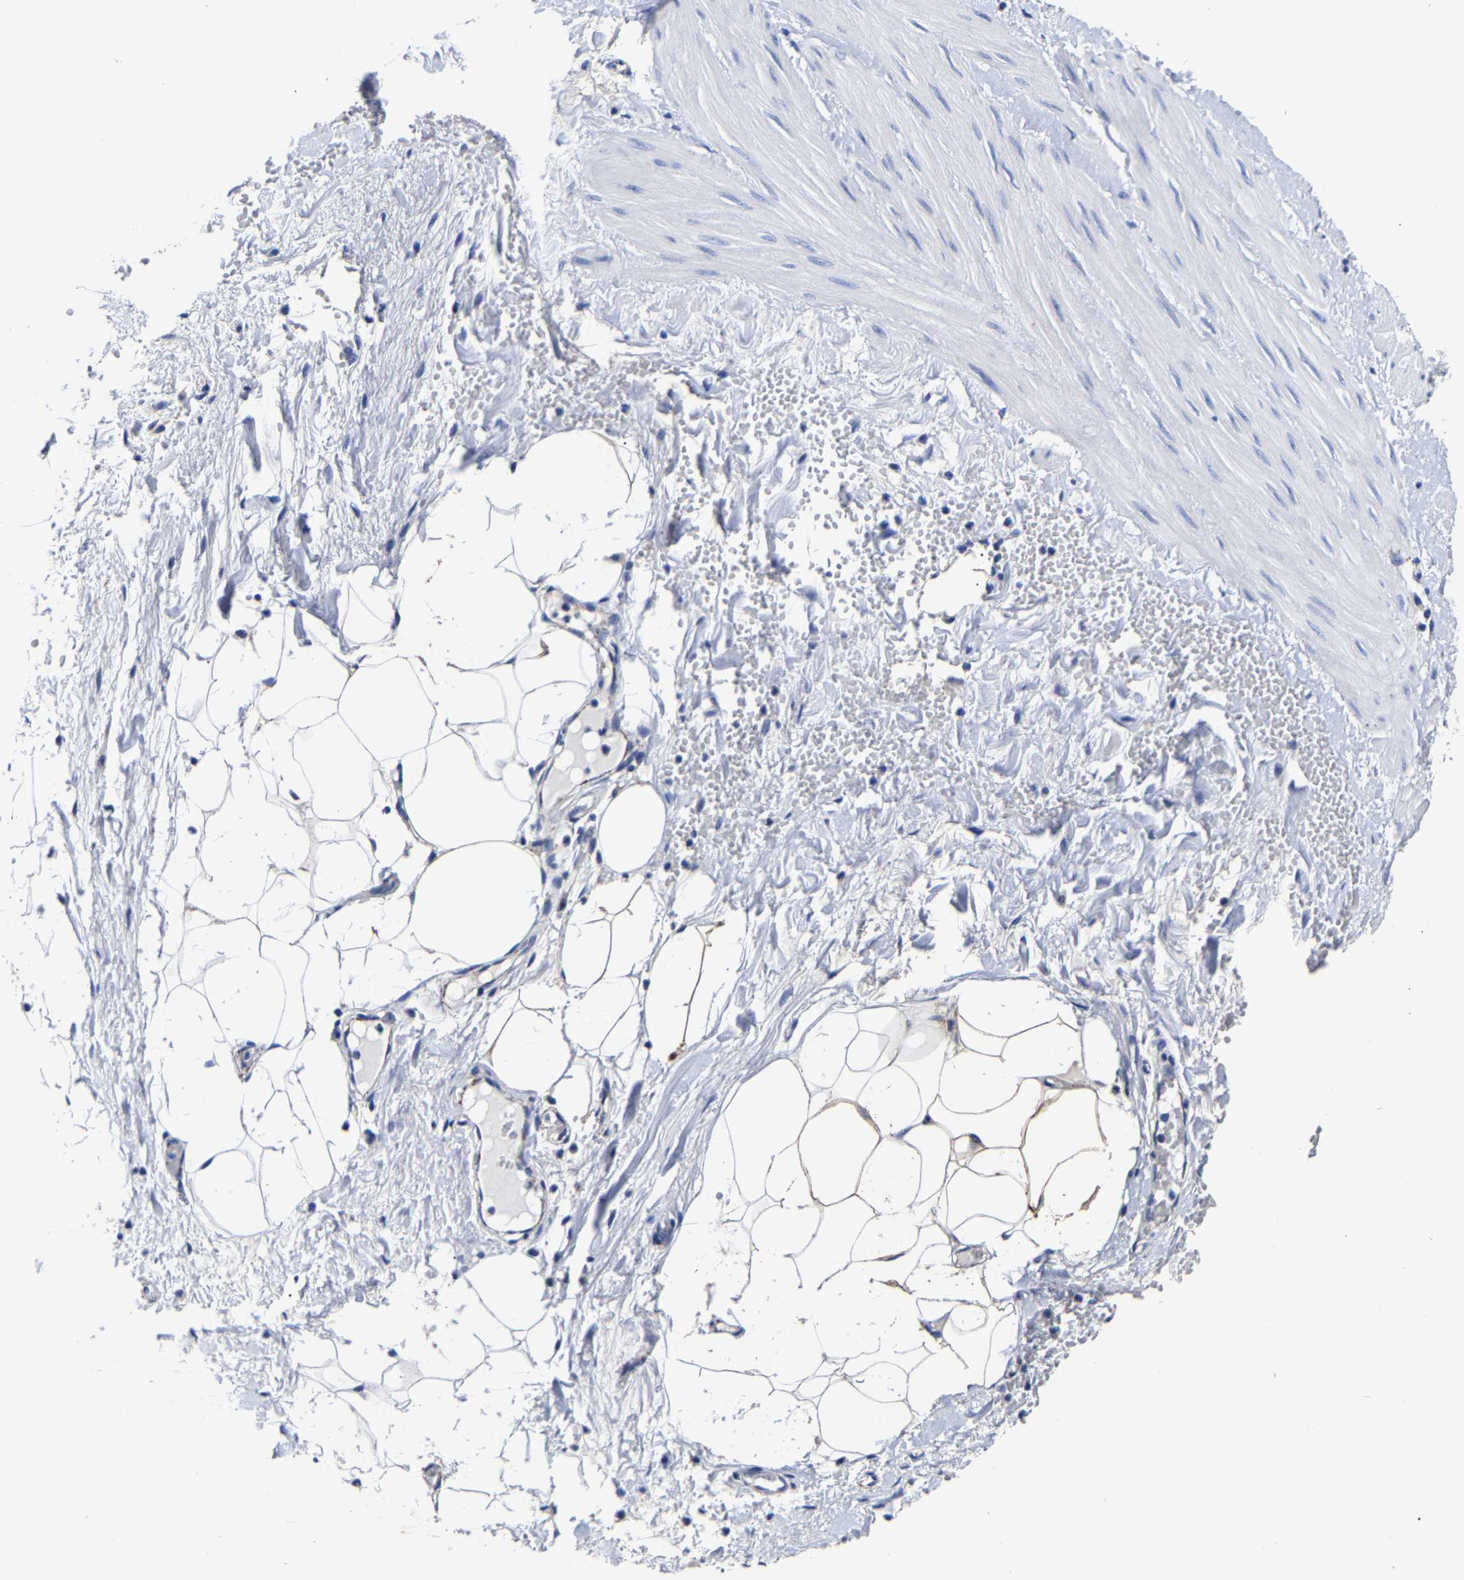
{"staining": {"intensity": "weak", "quantity": "25%-75%", "location": "cytoplasmic/membranous"}, "tissue": "adipose tissue", "cell_type": "Adipocytes", "image_type": "normal", "snomed": [{"axis": "morphology", "description": "Normal tissue, NOS"}, {"axis": "topography", "description": "Soft tissue"}], "caption": "Adipocytes show weak cytoplasmic/membranous staining in approximately 25%-75% of cells in benign adipose tissue.", "gene": "AASS", "patient": {"sex": "male", "age": 72}}